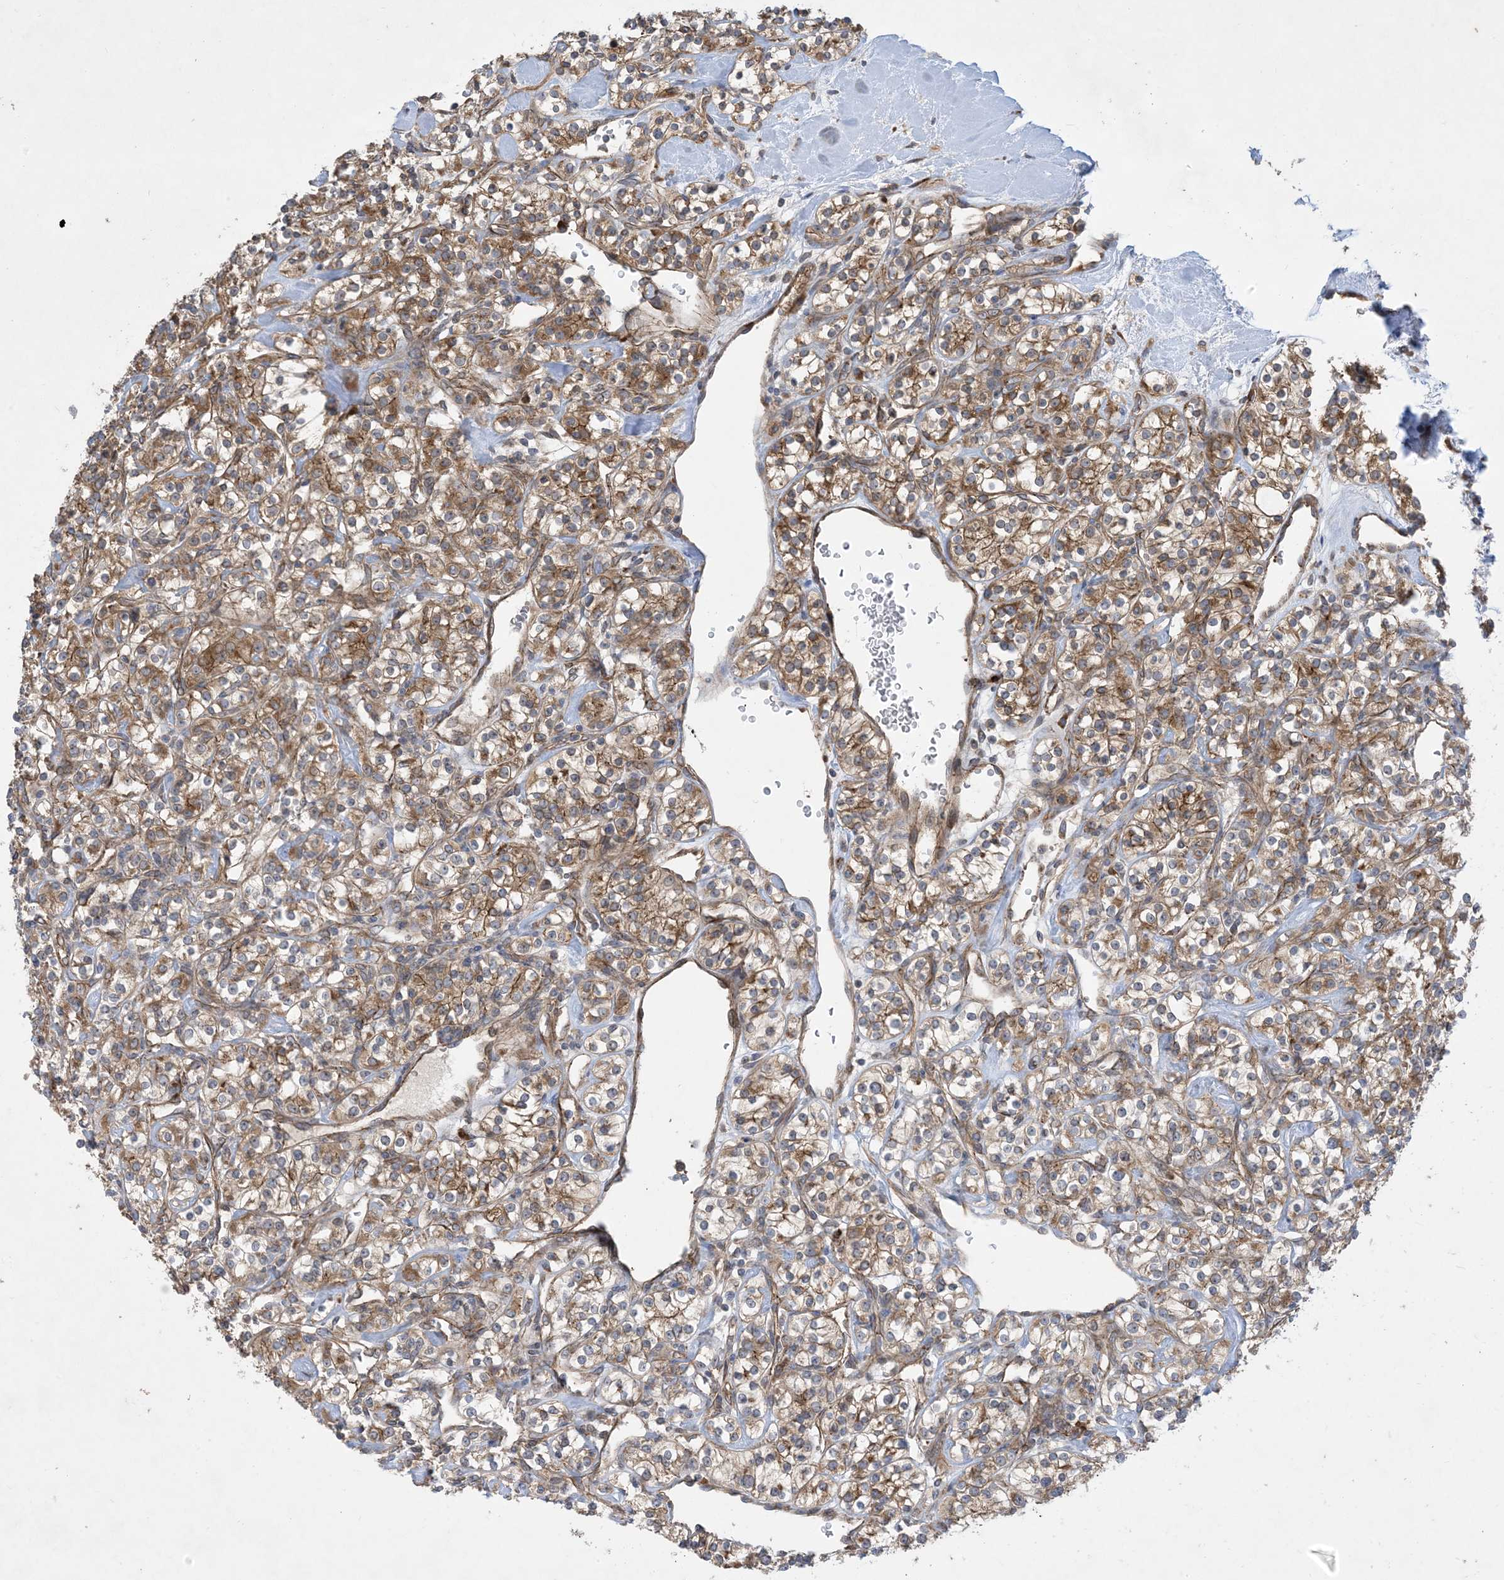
{"staining": {"intensity": "moderate", "quantity": ">75%", "location": "cytoplasmic/membranous"}, "tissue": "renal cancer", "cell_type": "Tumor cells", "image_type": "cancer", "snomed": [{"axis": "morphology", "description": "Adenocarcinoma, NOS"}, {"axis": "topography", "description": "Kidney"}], "caption": "Renal cancer stained with a brown dye displays moderate cytoplasmic/membranous positive staining in about >75% of tumor cells.", "gene": "OTOP1", "patient": {"sex": "male", "age": 77}}